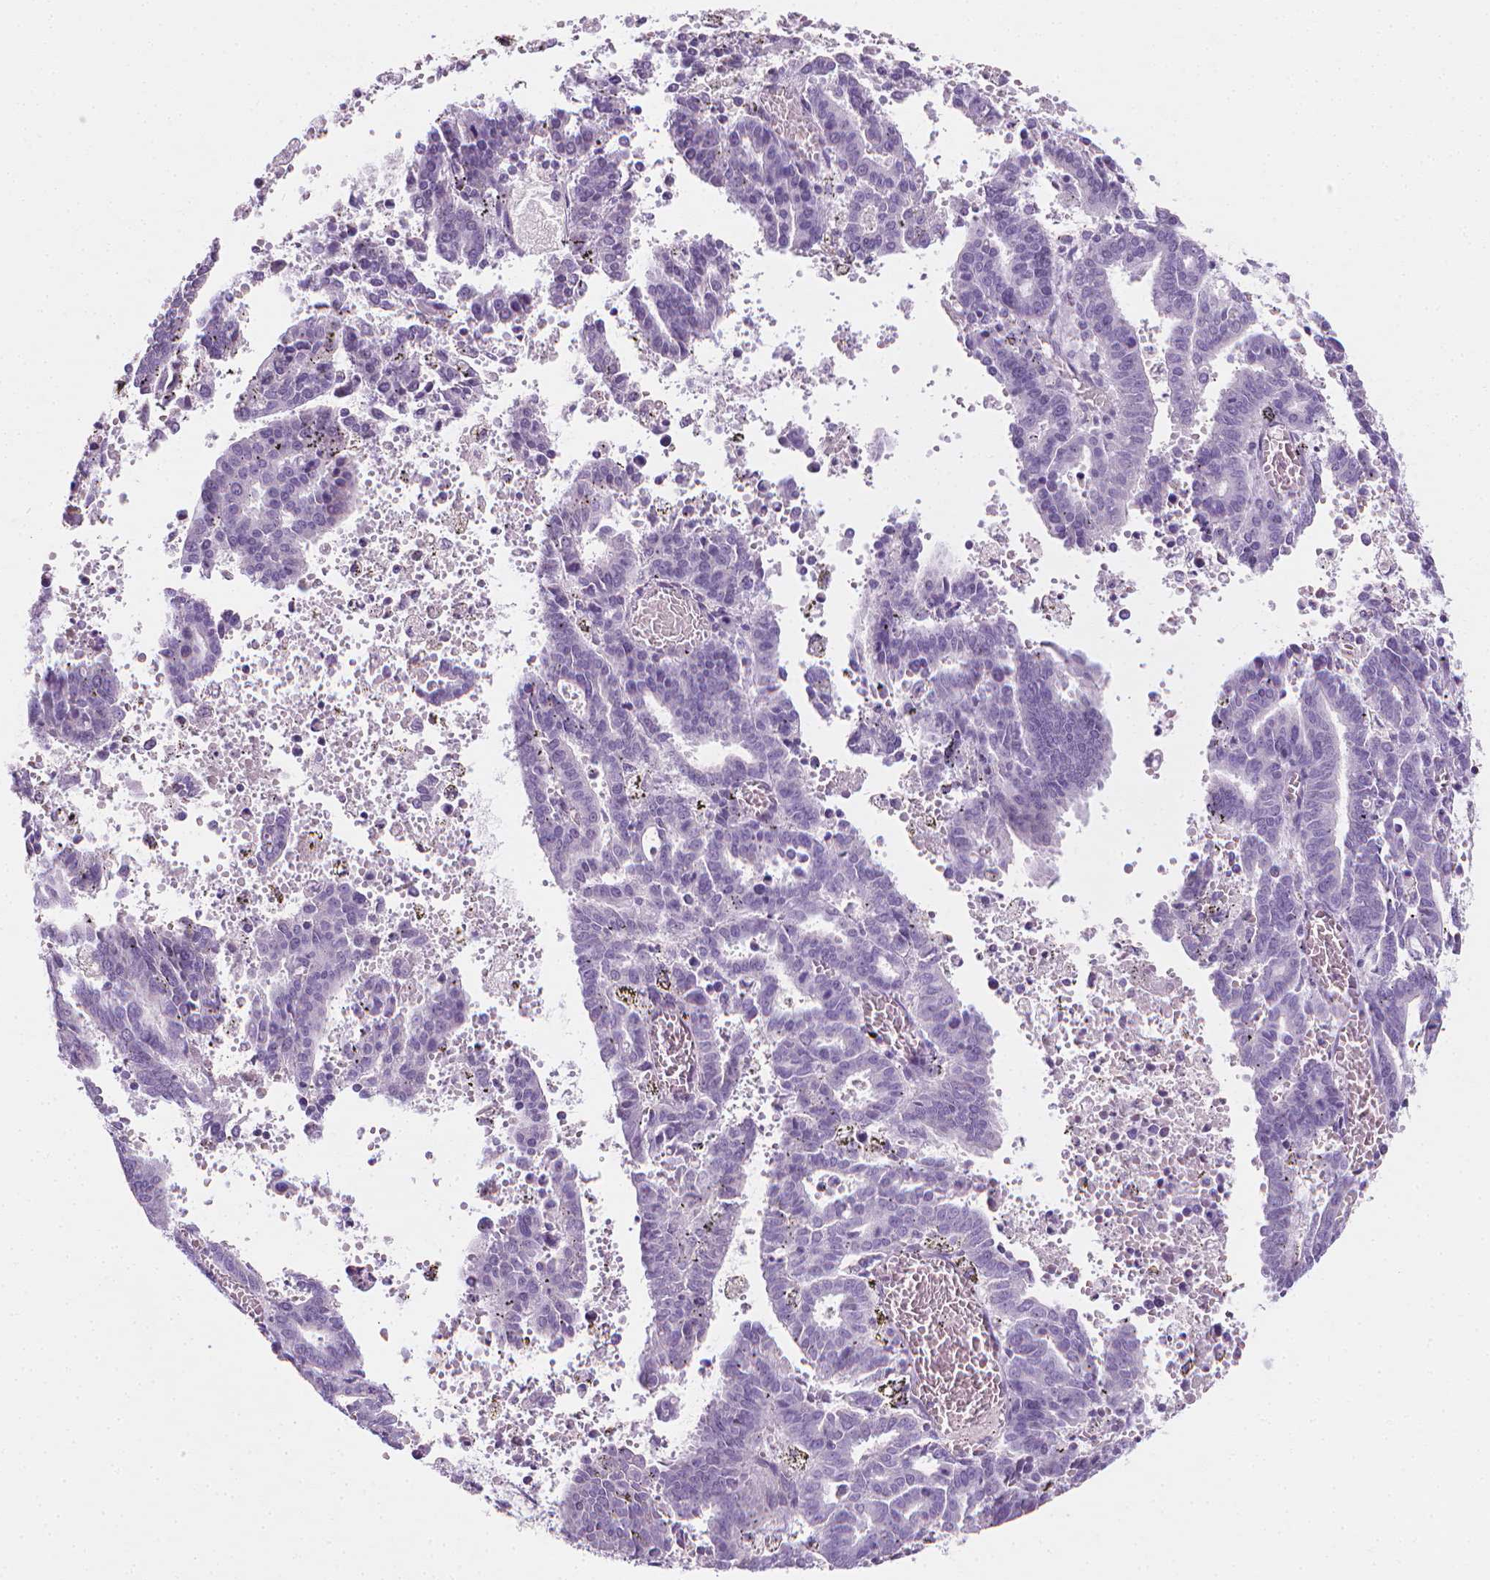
{"staining": {"intensity": "negative", "quantity": "none", "location": "none"}, "tissue": "endometrial cancer", "cell_type": "Tumor cells", "image_type": "cancer", "snomed": [{"axis": "morphology", "description": "Adenocarcinoma, NOS"}, {"axis": "topography", "description": "Uterus"}], "caption": "Endometrial adenocarcinoma was stained to show a protein in brown. There is no significant staining in tumor cells.", "gene": "DCAF8L1", "patient": {"sex": "female", "age": 83}}